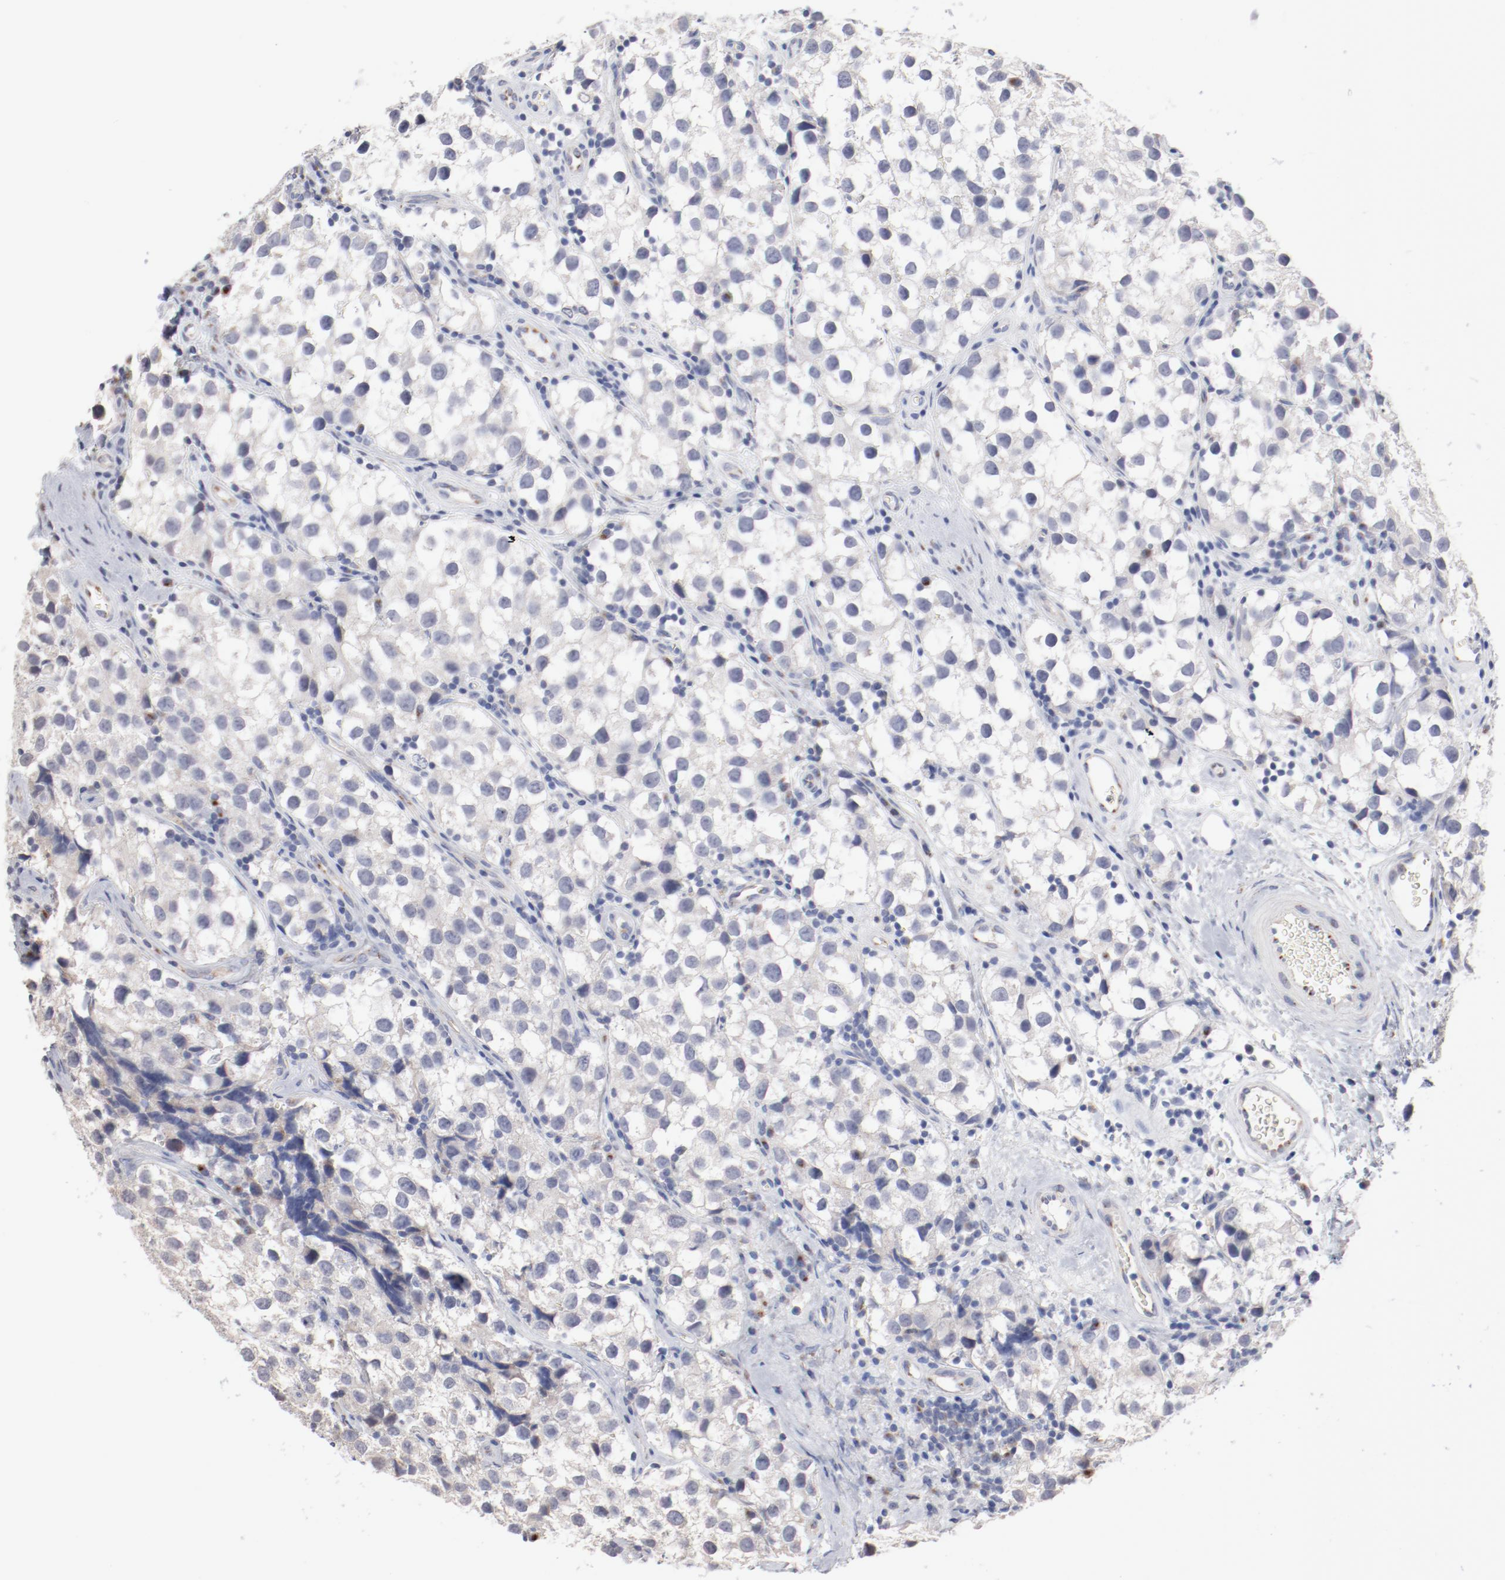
{"staining": {"intensity": "negative", "quantity": "none", "location": "none"}, "tissue": "testis cancer", "cell_type": "Tumor cells", "image_type": "cancer", "snomed": [{"axis": "morphology", "description": "Seminoma, NOS"}, {"axis": "topography", "description": "Testis"}], "caption": "An IHC photomicrograph of testis seminoma is shown. There is no staining in tumor cells of testis seminoma. (DAB (3,3'-diaminobenzidine) IHC, high magnification).", "gene": "AK7", "patient": {"sex": "male", "age": 39}}